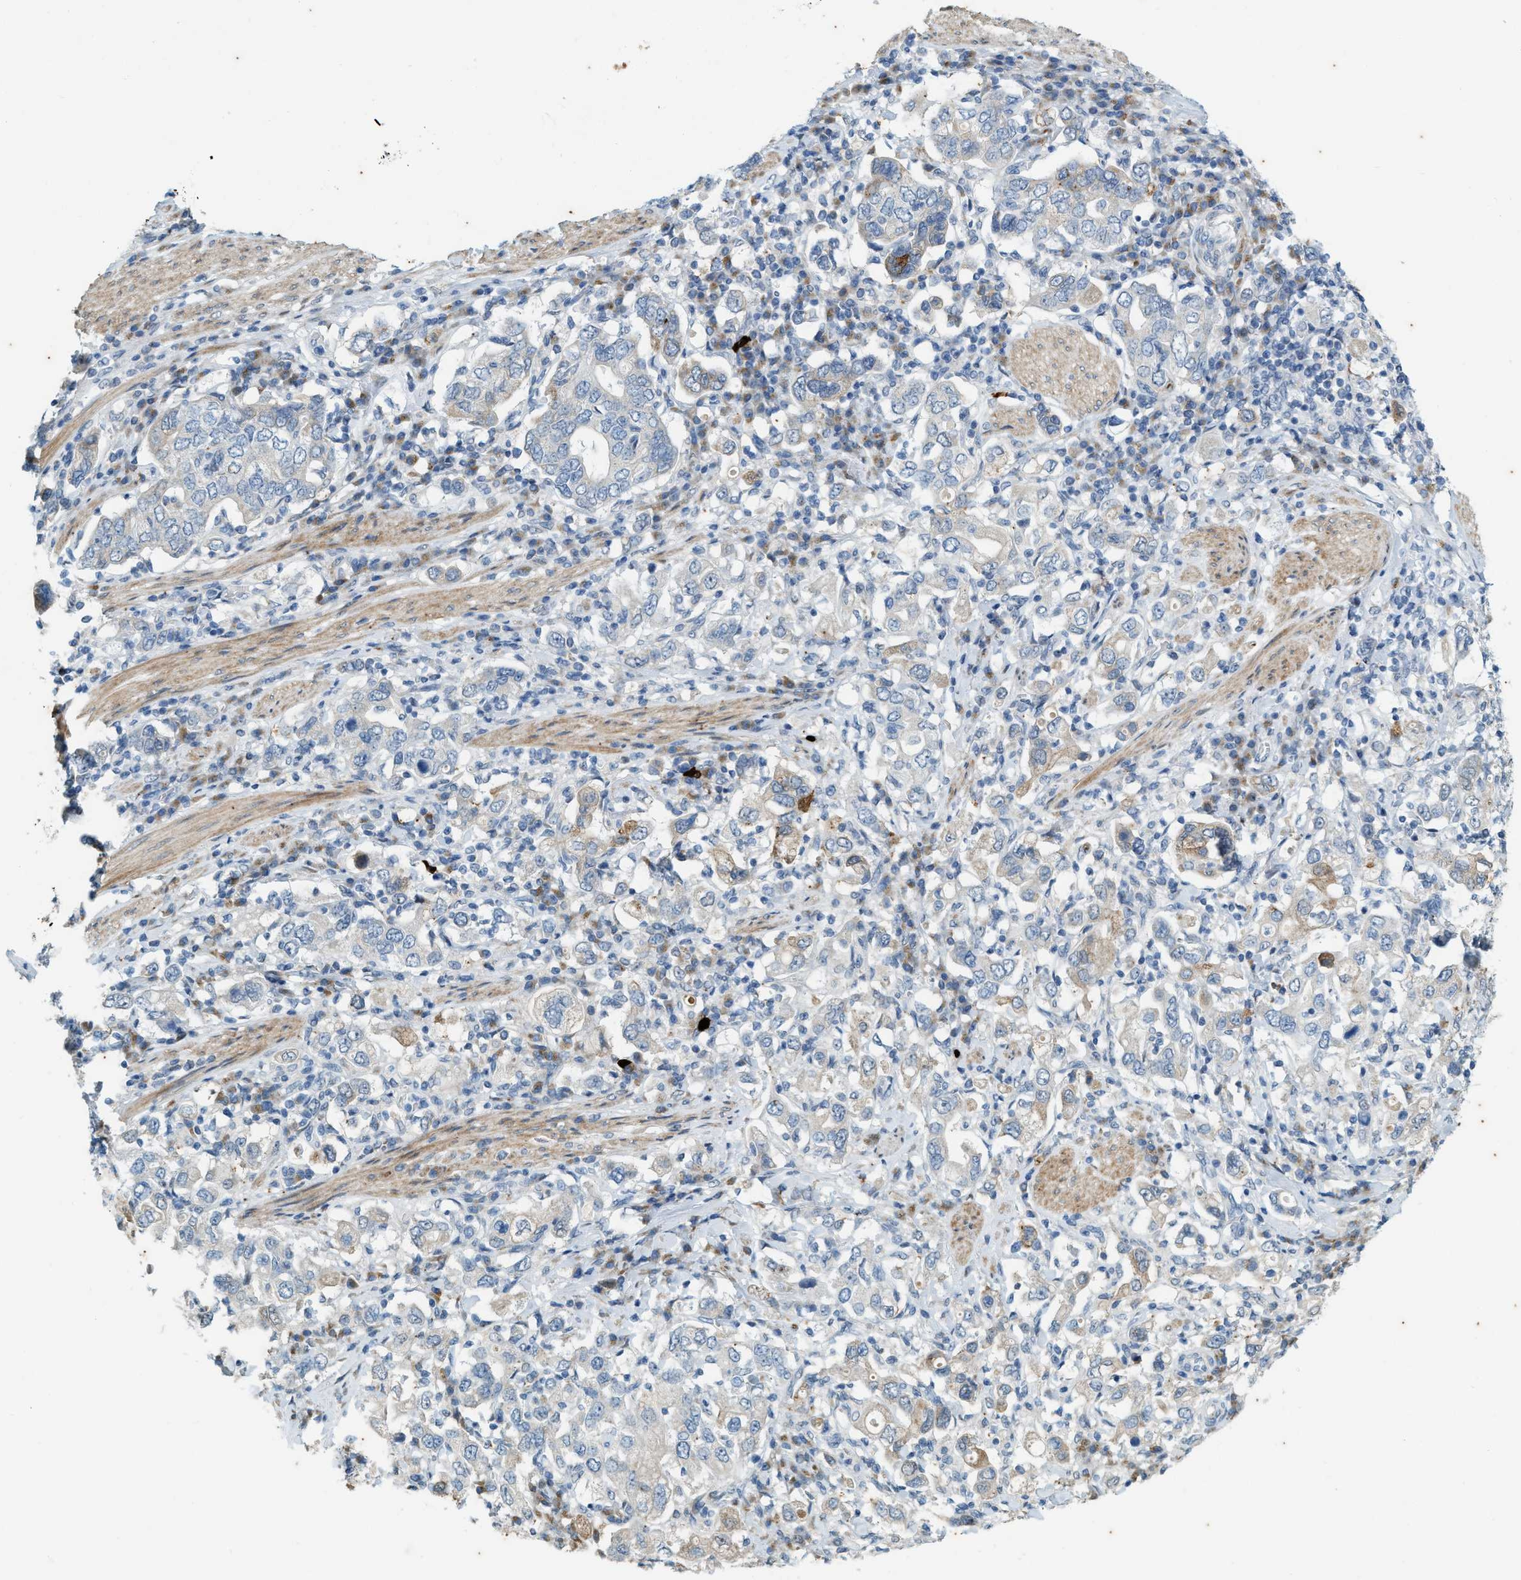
{"staining": {"intensity": "moderate", "quantity": "<25%", "location": "cytoplasmic/membranous"}, "tissue": "stomach cancer", "cell_type": "Tumor cells", "image_type": "cancer", "snomed": [{"axis": "morphology", "description": "Adenocarcinoma, NOS"}, {"axis": "topography", "description": "Stomach, upper"}], "caption": "A brown stain labels moderate cytoplasmic/membranous positivity of a protein in human stomach cancer (adenocarcinoma) tumor cells. The protein of interest is stained brown, and the nuclei are stained in blue (DAB (3,3'-diaminobenzidine) IHC with brightfield microscopy, high magnification).", "gene": "CHPF2", "patient": {"sex": "male", "age": 62}}